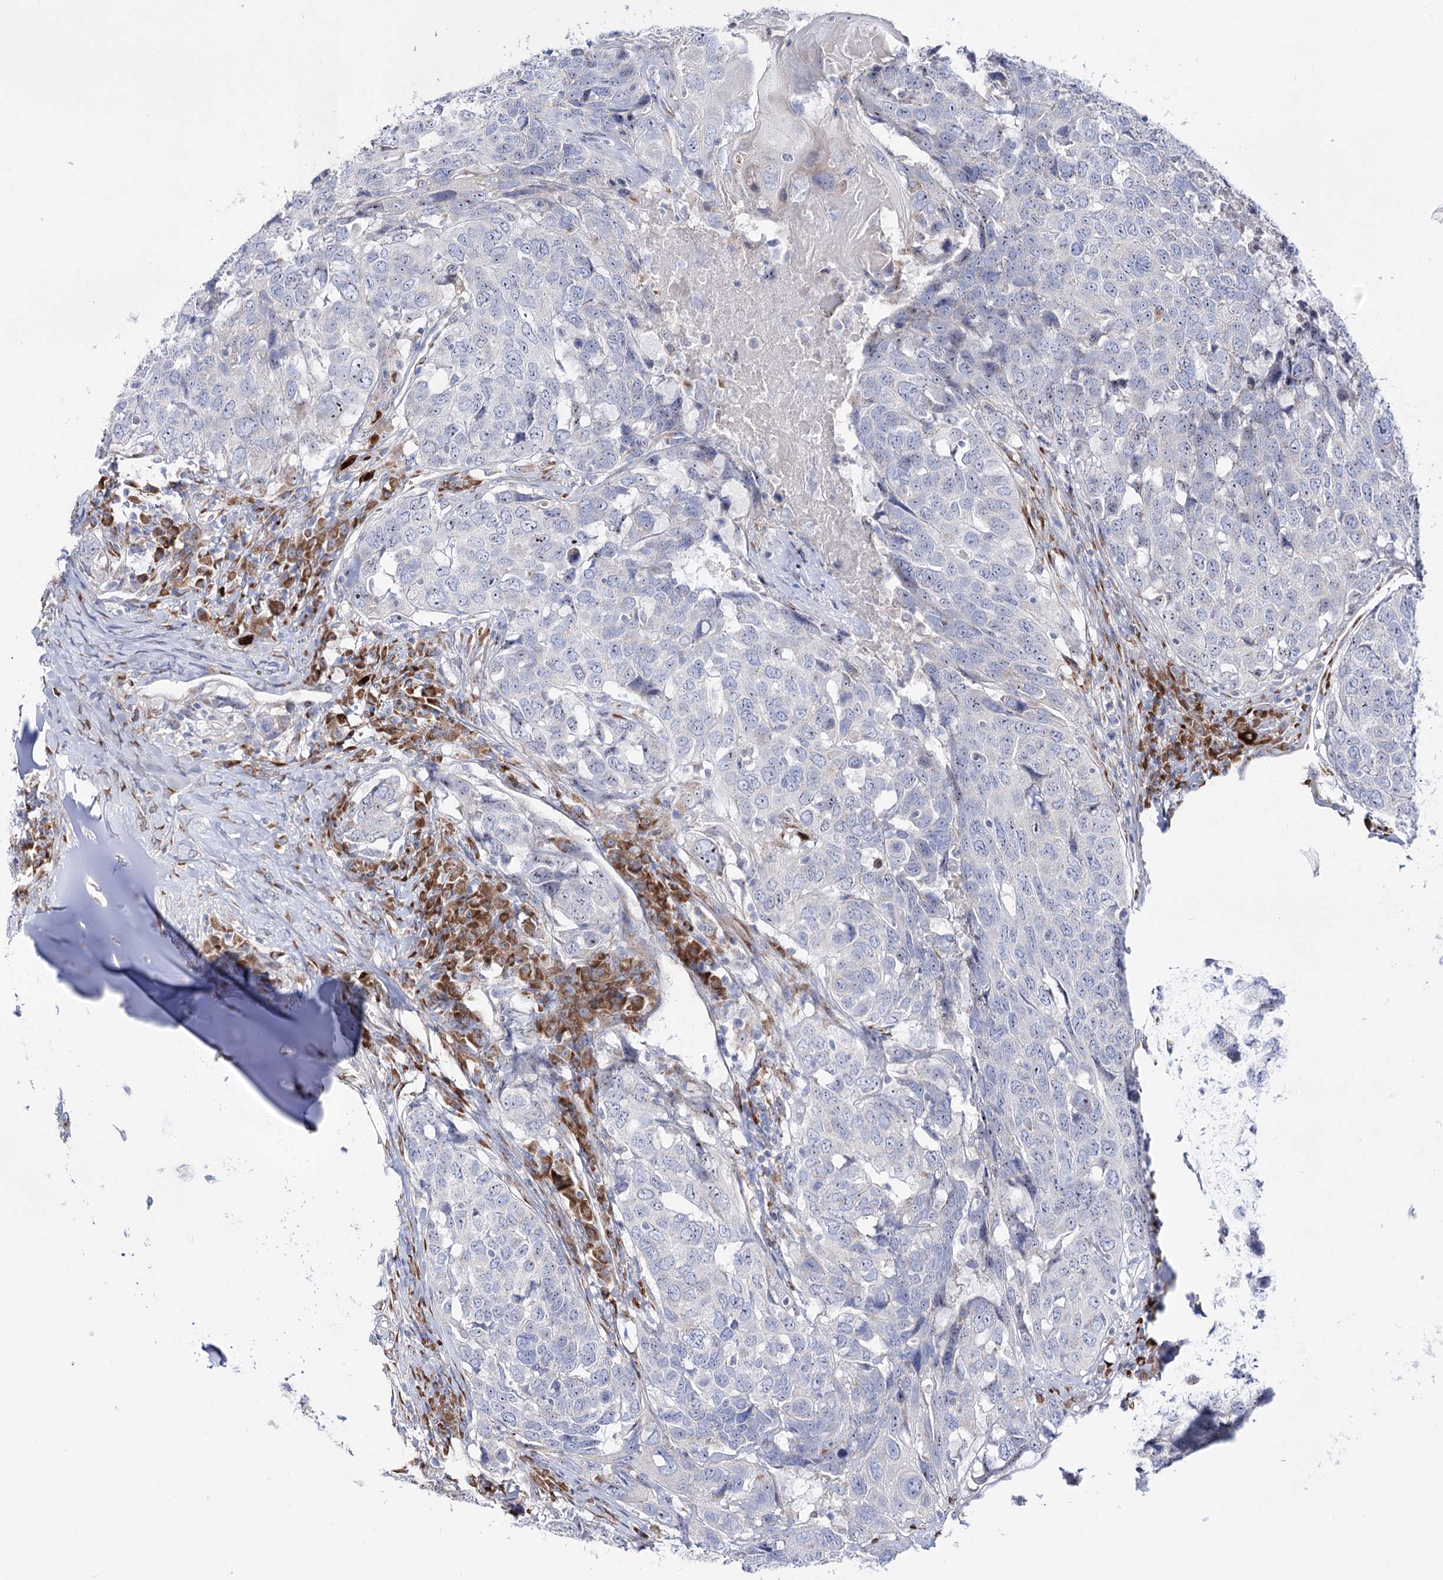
{"staining": {"intensity": "negative", "quantity": "none", "location": "none"}, "tissue": "head and neck cancer", "cell_type": "Tumor cells", "image_type": "cancer", "snomed": [{"axis": "morphology", "description": "Squamous cell carcinoma, NOS"}, {"axis": "topography", "description": "Head-Neck"}], "caption": "Immunohistochemistry (IHC) photomicrograph of human head and neck squamous cell carcinoma stained for a protein (brown), which reveals no positivity in tumor cells.", "gene": "METTL5", "patient": {"sex": "male", "age": 66}}